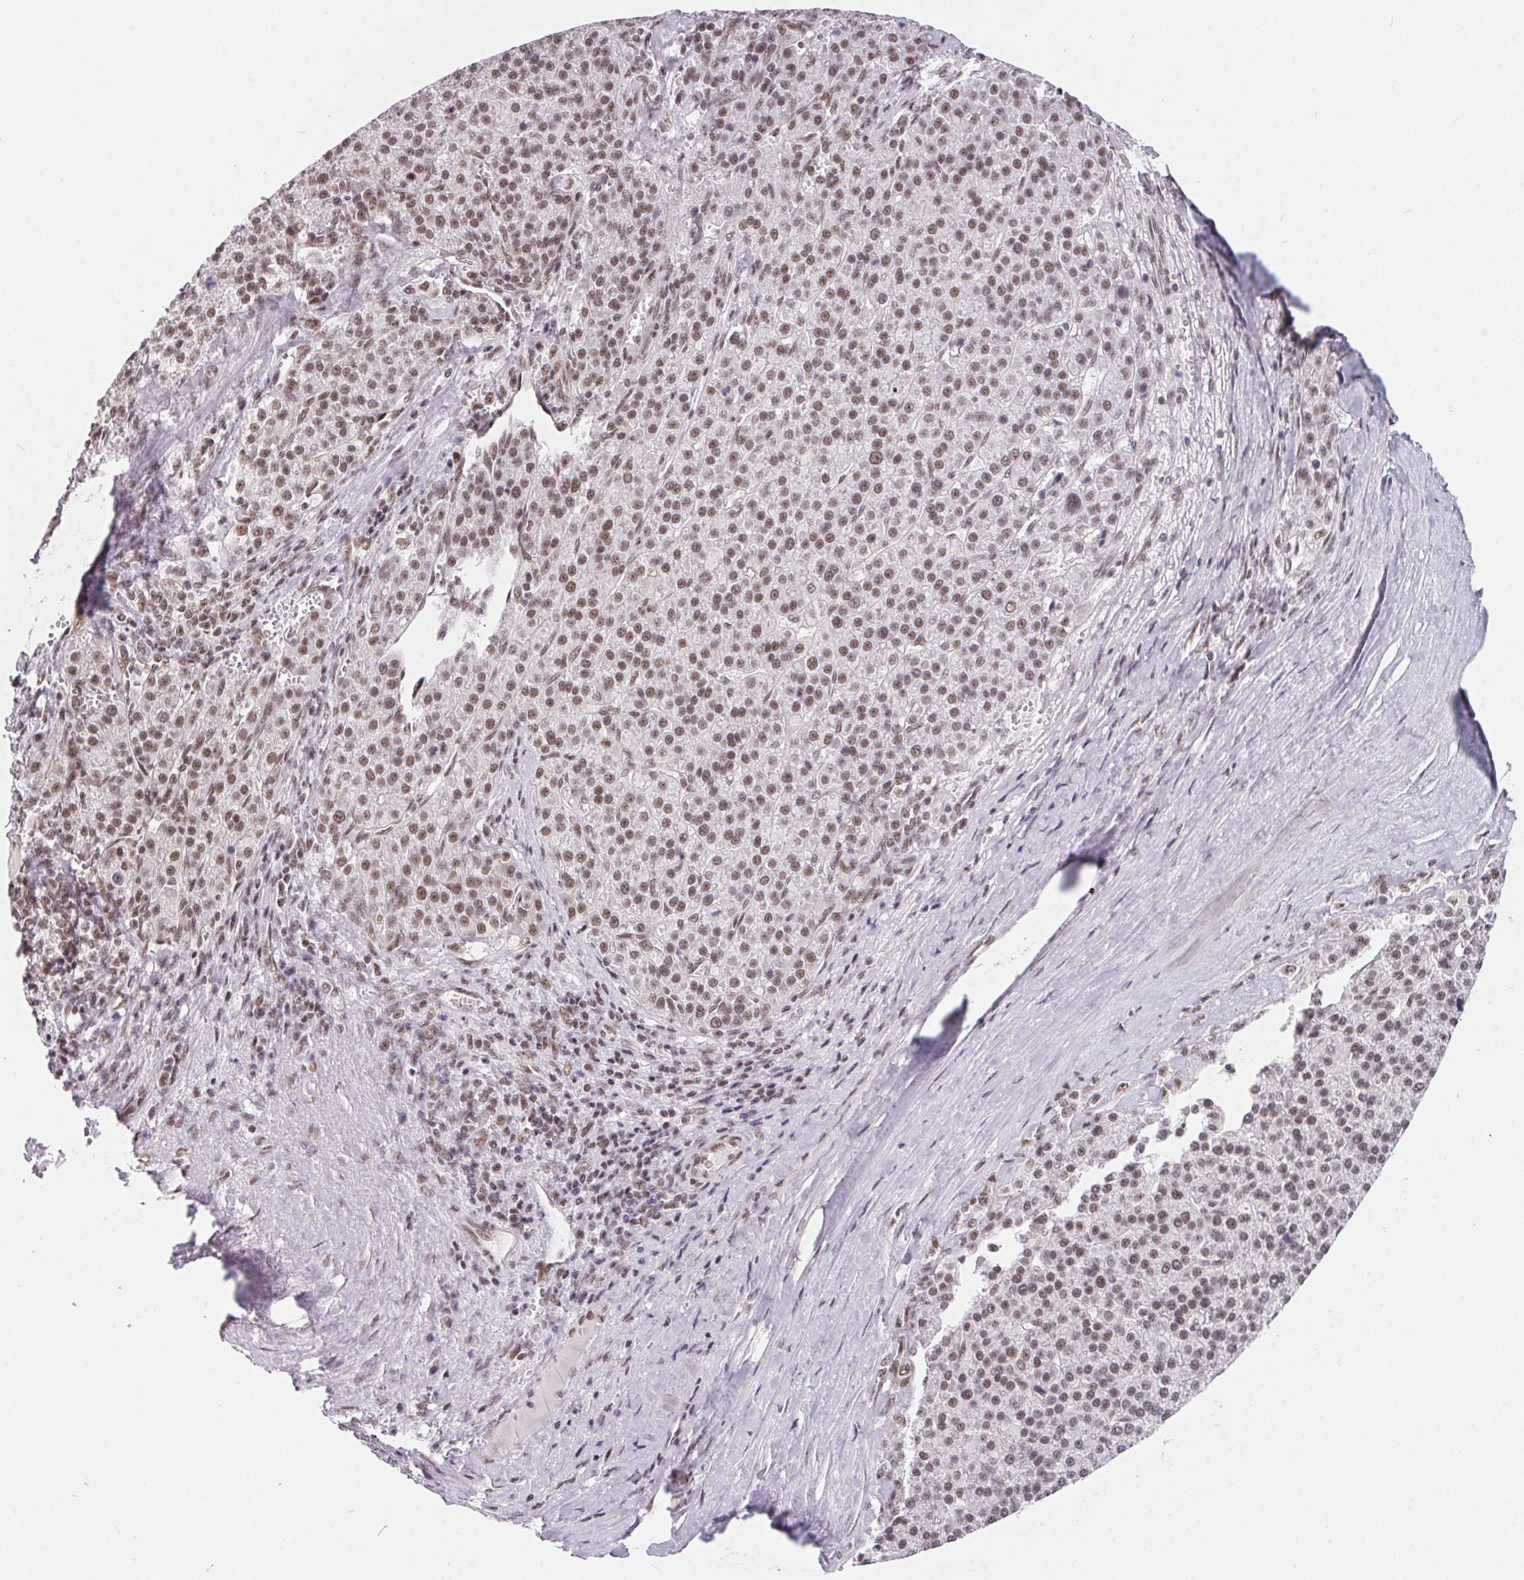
{"staining": {"intensity": "moderate", "quantity": ">75%", "location": "nuclear"}, "tissue": "liver cancer", "cell_type": "Tumor cells", "image_type": "cancer", "snomed": [{"axis": "morphology", "description": "Carcinoma, Hepatocellular, NOS"}, {"axis": "topography", "description": "Liver"}], "caption": "Liver cancer (hepatocellular carcinoma) stained with DAB (3,3'-diaminobenzidine) immunohistochemistry (IHC) exhibits medium levels of moderate nuclear staining in approximately >75% of tumor cells.", "gene": "TCERG1", "patient": {"sex": "female", "age": 58}}